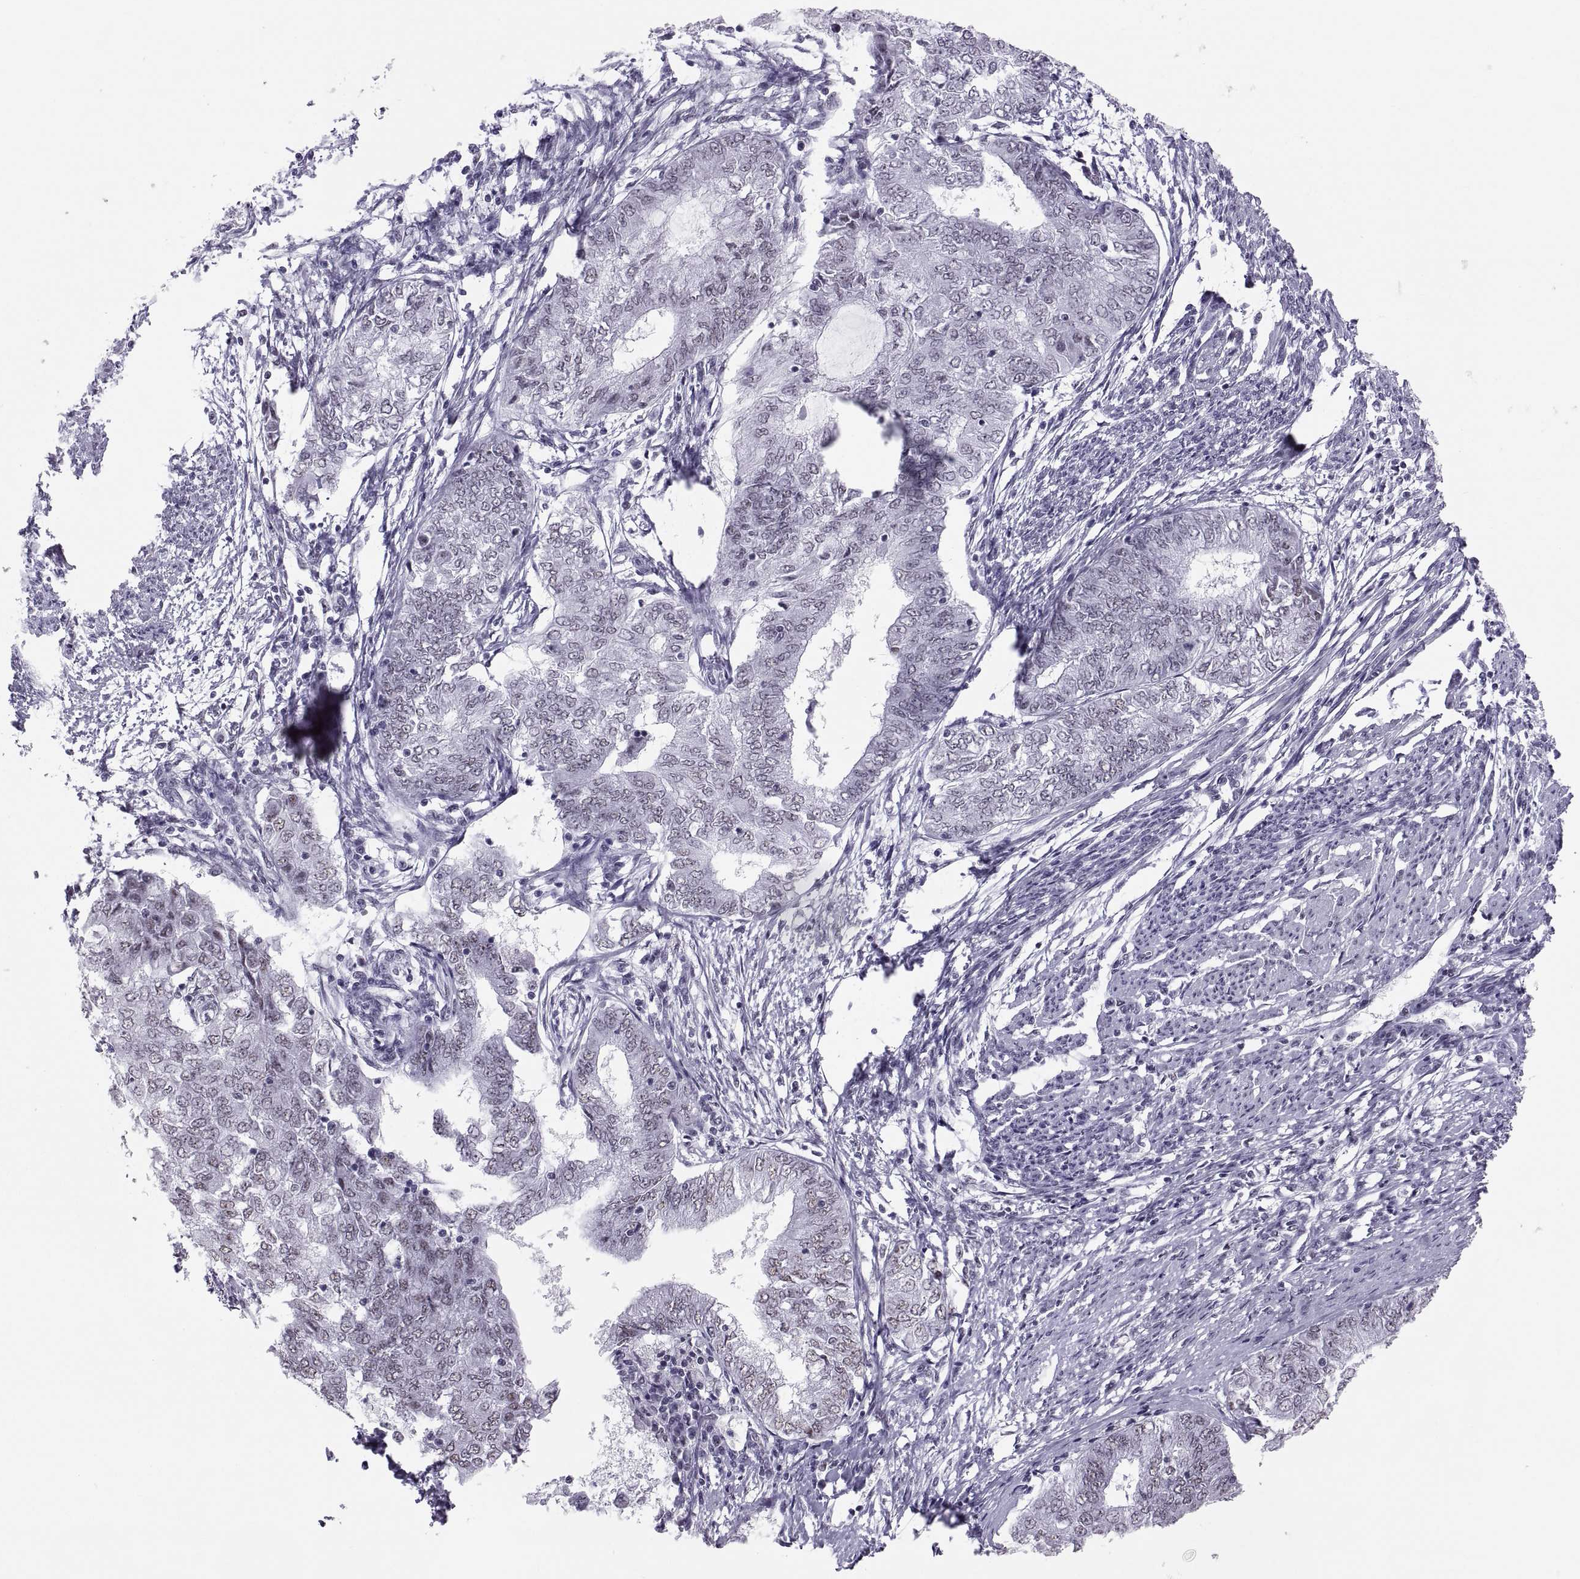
{"staining": {"intensity": "negative", "quantity": "none", "location": "none"}, "tissue": "endometrial cancer", "cell_type": "Tumor cells", "image_type": "cancer", "snomed": [{"axis": "morphology", "description": "Adenocarcinoma, NOS"}, {"axis": "topography", "description": "Endometrium"}], "caption": "High magnification brightfield microscopy of endometrial cancer stained with DAB (brown) and counterstained with hematoxylin (blue): tumor cells show no significant positivity.", "gene": "NEUROD6", "patient": {"sex": "female", "age": 62}}